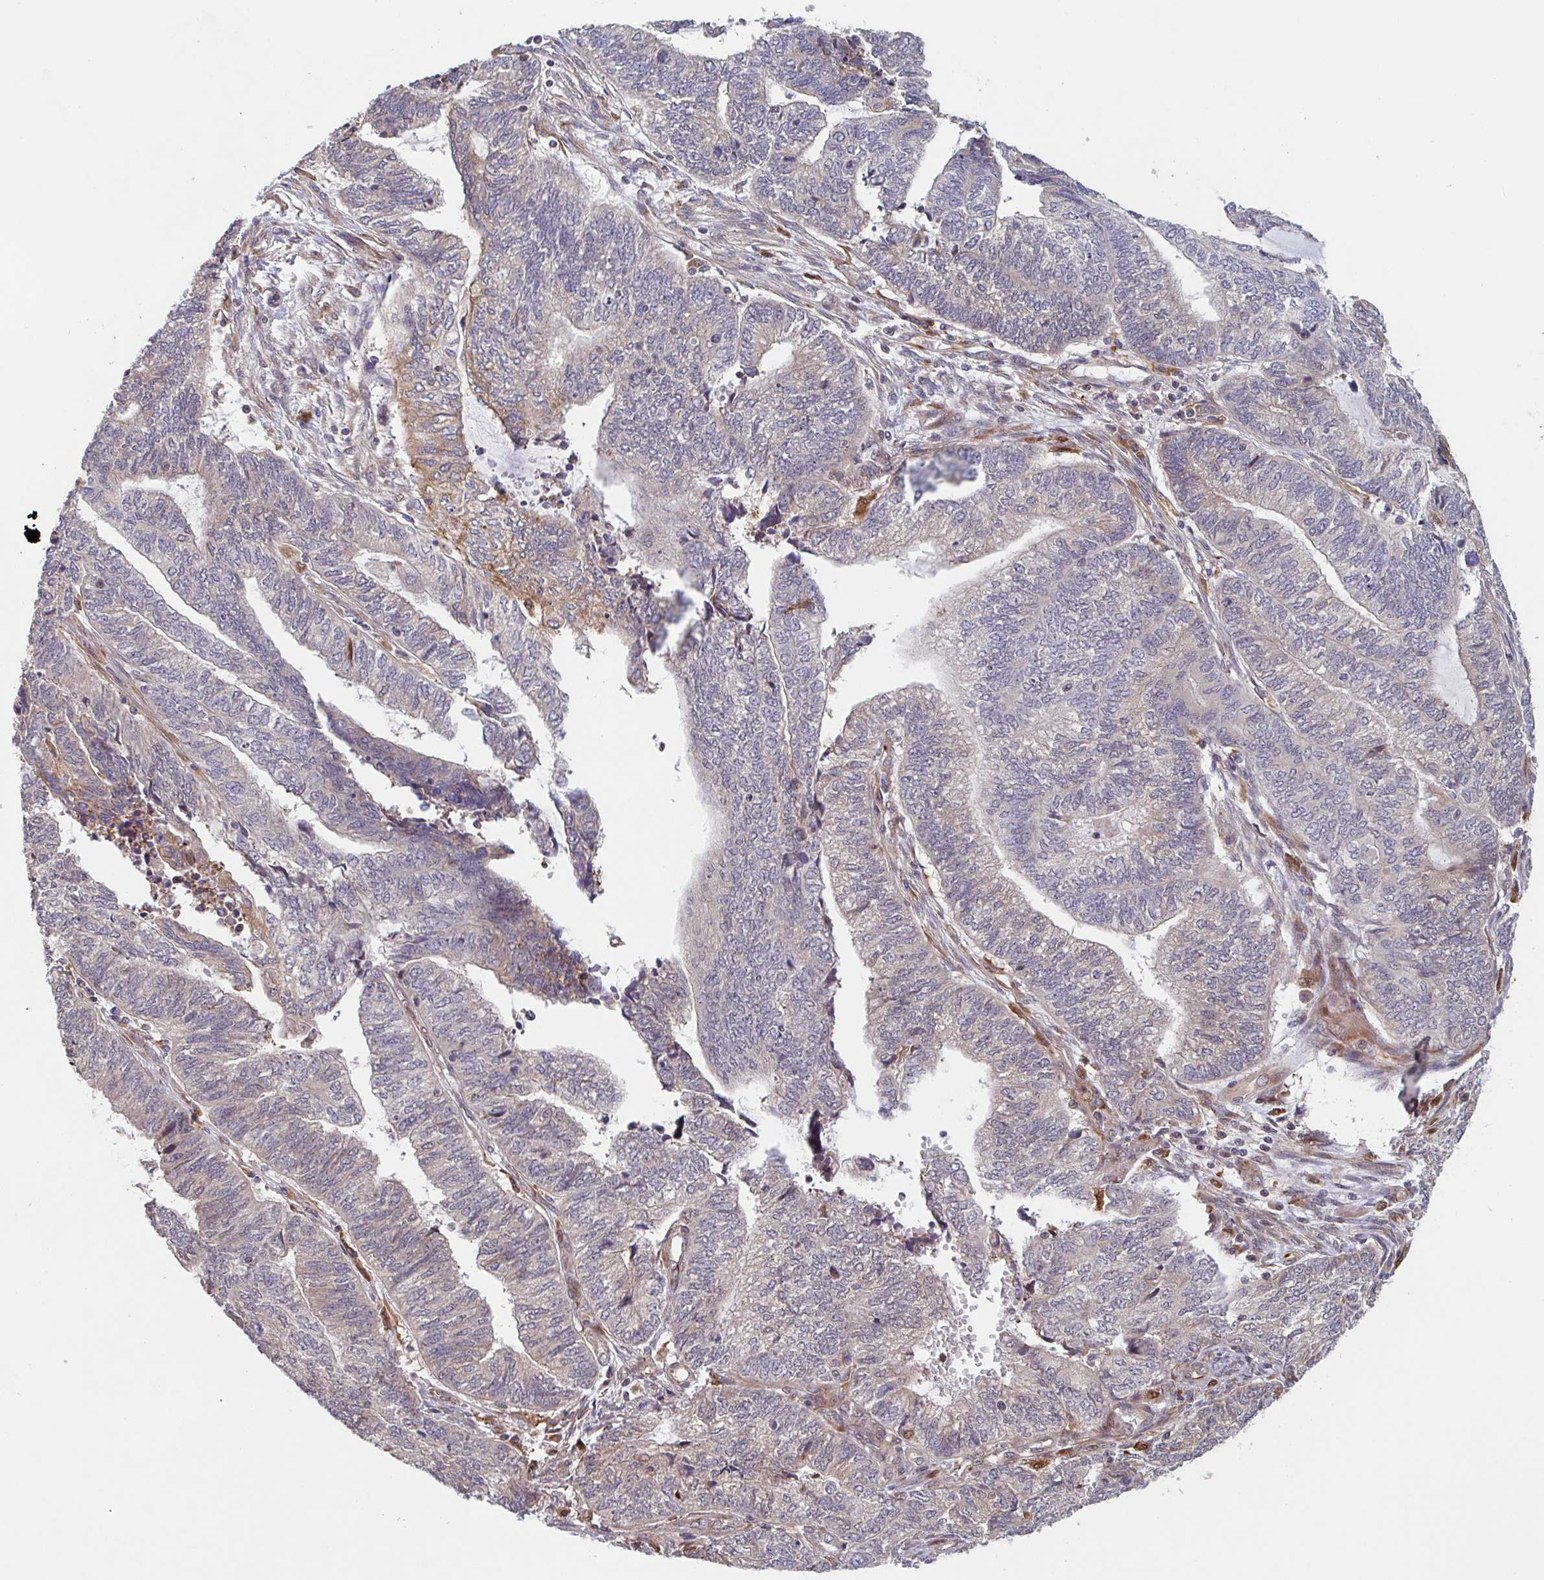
{"staining": {"intensity": "weak", "quantity": "<25%", "location": "cytoplasmic/membranous"}, "tissue": "endometrial cancer", "cell_type": "Tumor cells", "image_type": "cancer", "snomed": [{"axis": "morphology", "description": "Adenocarcinoma, NOS"}, {"axis": "topography", "description": "Uterus"}, {"axis": "topography", "description": "Endometrium"}], "caption": "Image shows no significant protein expression in tumor cells of endometrial adenocarcinoma. (Immunohistochemistry (ihc), brightfield microscopy, high magnification).", "gene": "NUB1", "patient": {"sex": "female", "age": 70}}